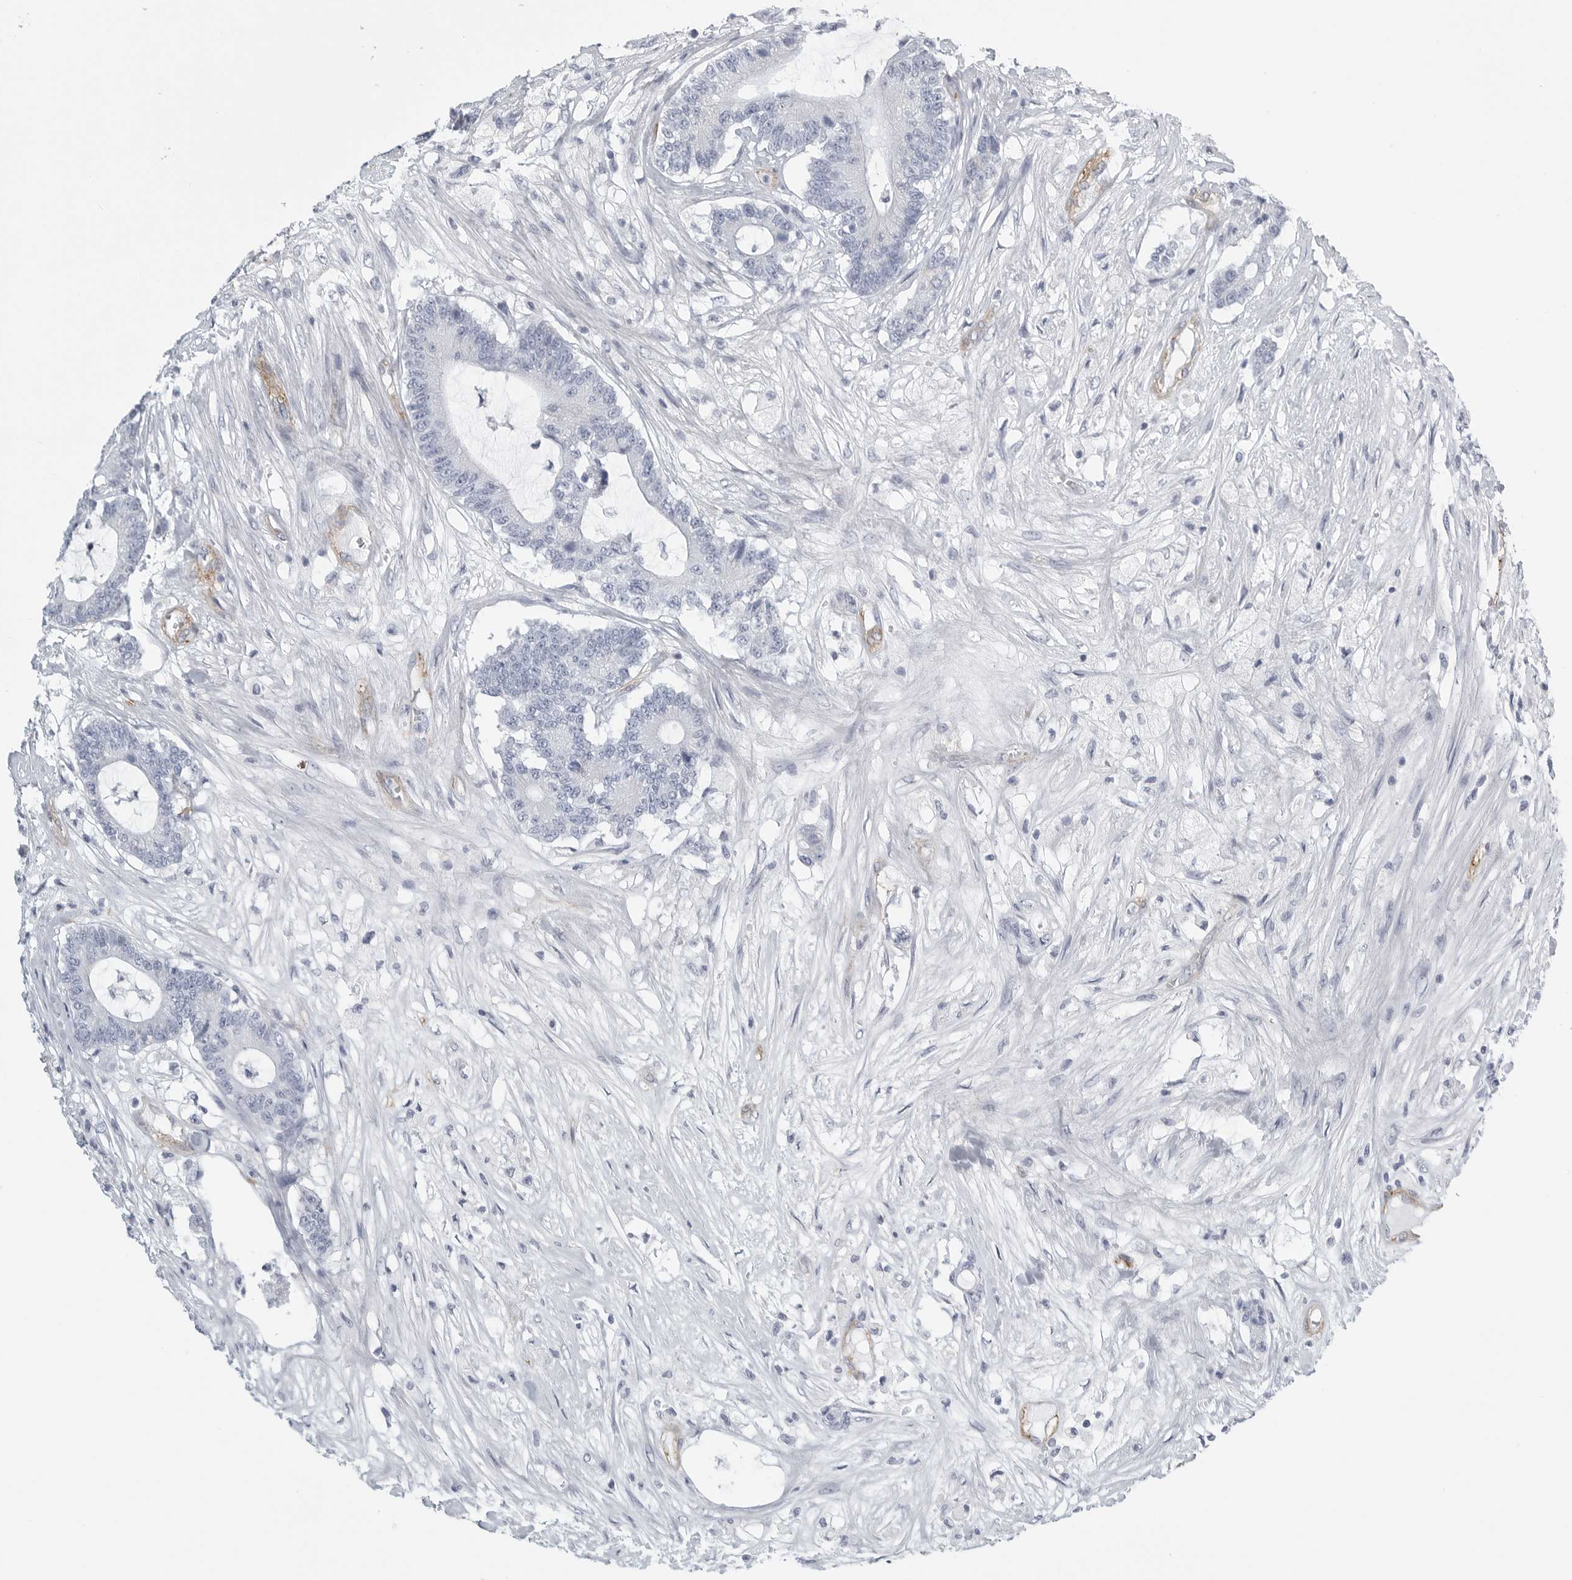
{"staining": {"intensity": "negative", "quantity": "none", "location": "none"}, "tissue": "colorectal cancer", "cell_type": "Tumor cells", "image_type": "cancer", "snomed": [{"axis": "morphology", "description": "Adenocarcinoma, NOS"}, {"axis": "topography", "description": "Colon"}], "caption": "High magnification brightfield microscopy of colorectal adenocarcinoma stained with DAB (brown) and counterstained with hematoxylin (blue): tumor cells show no significant staining.", "gene": "TNR", "patient": {"sex": "female", "age": 84}}